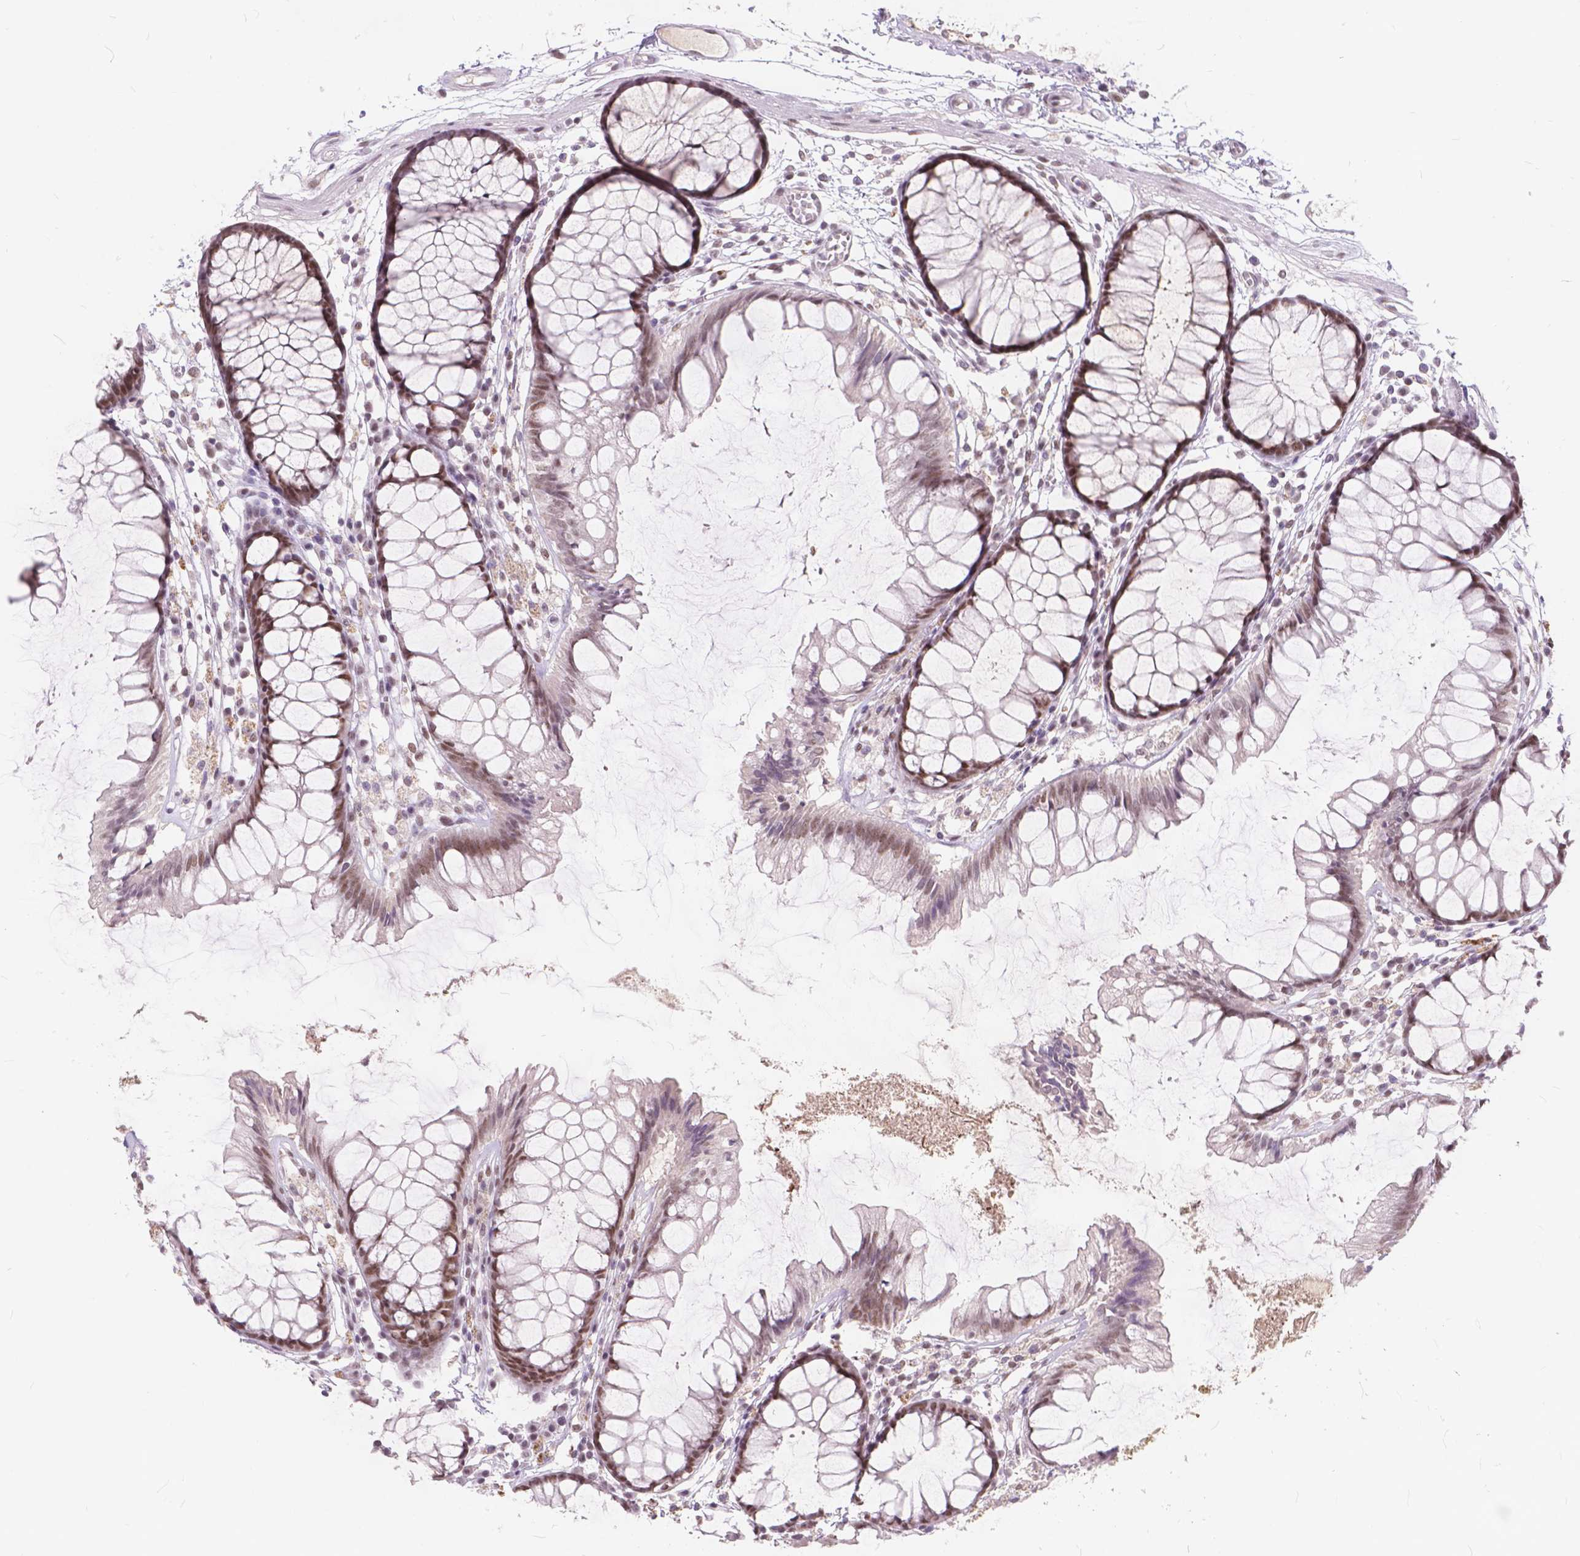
{"staining": {"intensity": "weak", "quantity": ">75%", "location": "nuclear"}, "tissue": "colon", "cell_type": "Endothelial cells", "image_type": "normal", "snomed": [{"axis": "morphology", "description": "Normal tissue, NOS"}, {"axis": "morphology", "description": "Adenocarcinoma, NOS"}, {"axis": "topography", "description": "Colon"}], "caption": "DAB immunohistochemical staining of benign colon exhibits weak nuclear protein expression in approximately >75% of endothelial cells.", "gene": "FAM53A", "patient": {"sex": "male", "age": 65}}